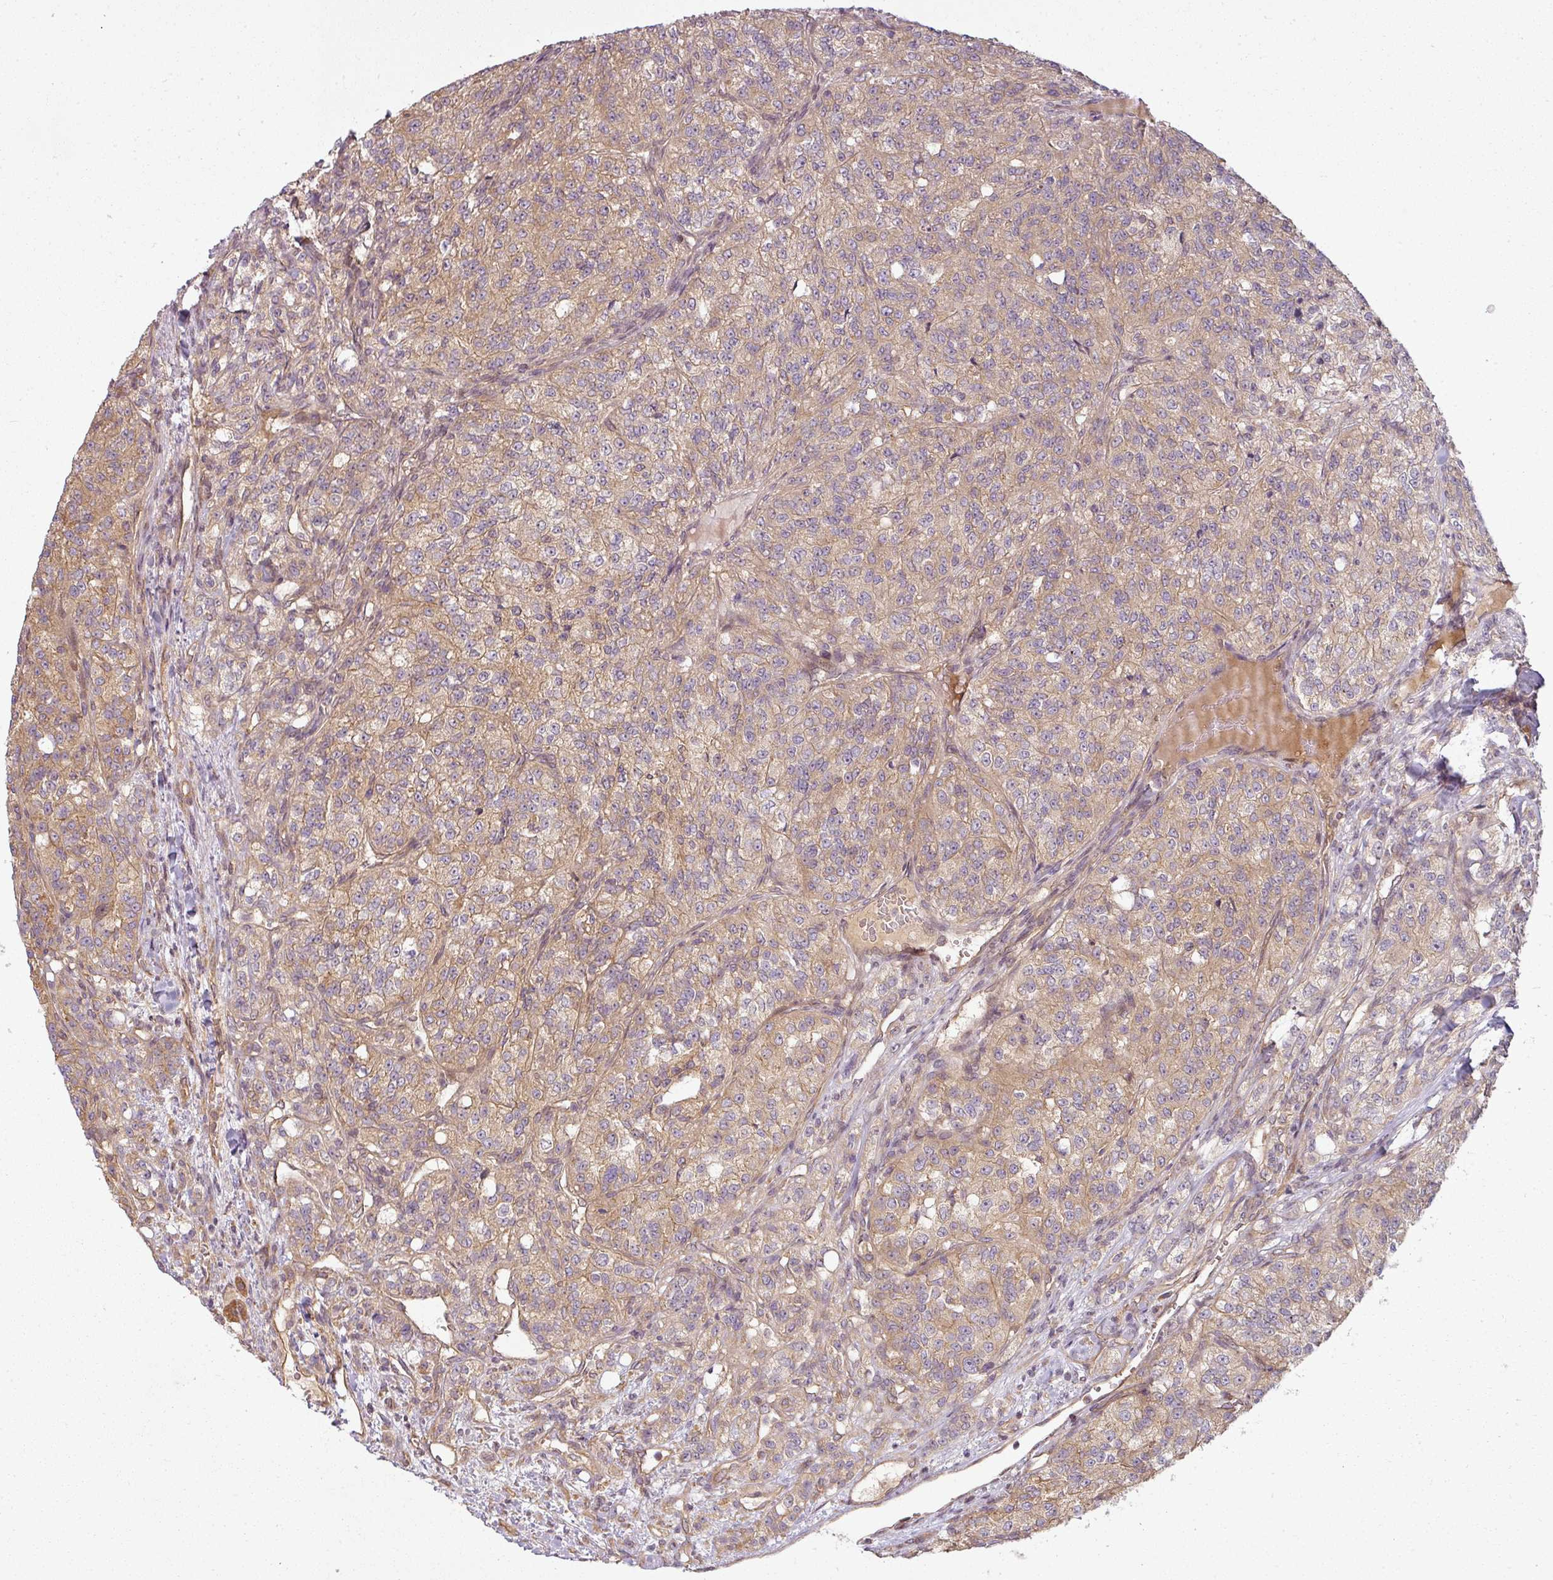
{"staining": {"intensity": "weak", "quantity": ">75%", "location": "cytoplasmic/membranous"}, "tissue": "renal cancer", "cell_type": "Tumor cells", "image_type": "cancer", "snomed": [{"axis": "morphology", "description": "Adenocarcinoma, NOS"}, {"axis": "topography", "description": "Kidney"}], "caption": "This micrograph shows IHC staining of human adenocarcinoma (renal), with low weak cytoplasmic/membranous expression in about >75% of tumor cells.", "gene": "RNF31", "patient": {"sex": "female", "age": 63}}